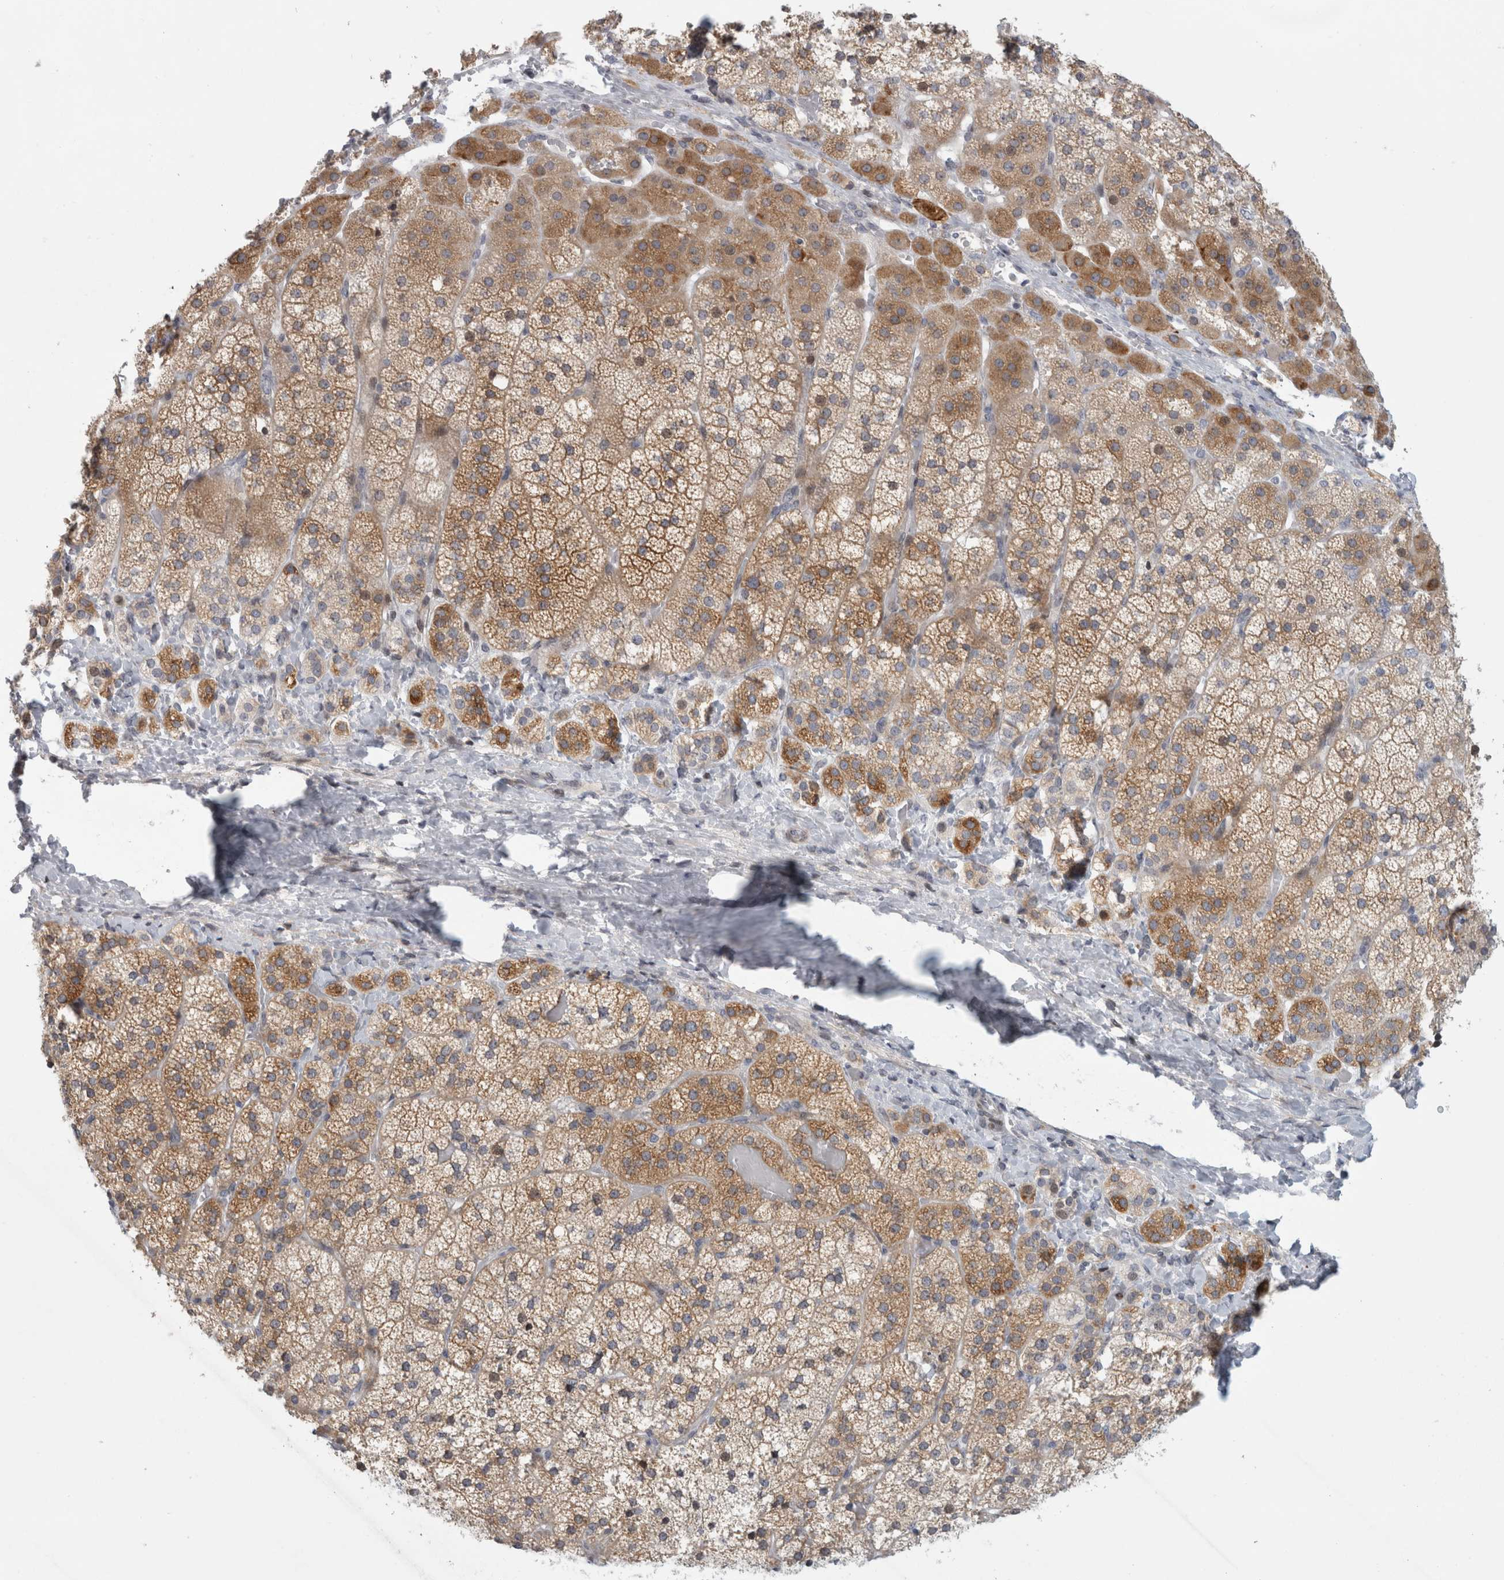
{"staining": {"intensity": "moderate", "quantity": ">75%", "location": "cytoplasmic/membranous"}, "tissue": "adrenal gland", "cell_type": "Glandular cells", "image_type": "normal", "snomed": [{"axis": "morphology", "description": "Normal tissue, NOS"}, {"axis": "topography", "description": "Adrenal gland"}], "caption": "IHC staining of normal adrenal gland, which exhibits medium levels of moderate cytoplasmic/membranous staining in approximately >75% of glandular cells indicating moderate cytoplasmic/membranous protein positivity. The staining was performed using DAB (brown) for protein detection and nuclei were counterstained in hematoxylin (blue).", "gene": "UTP25", "patient": {"sex": "female", "age": 44}}